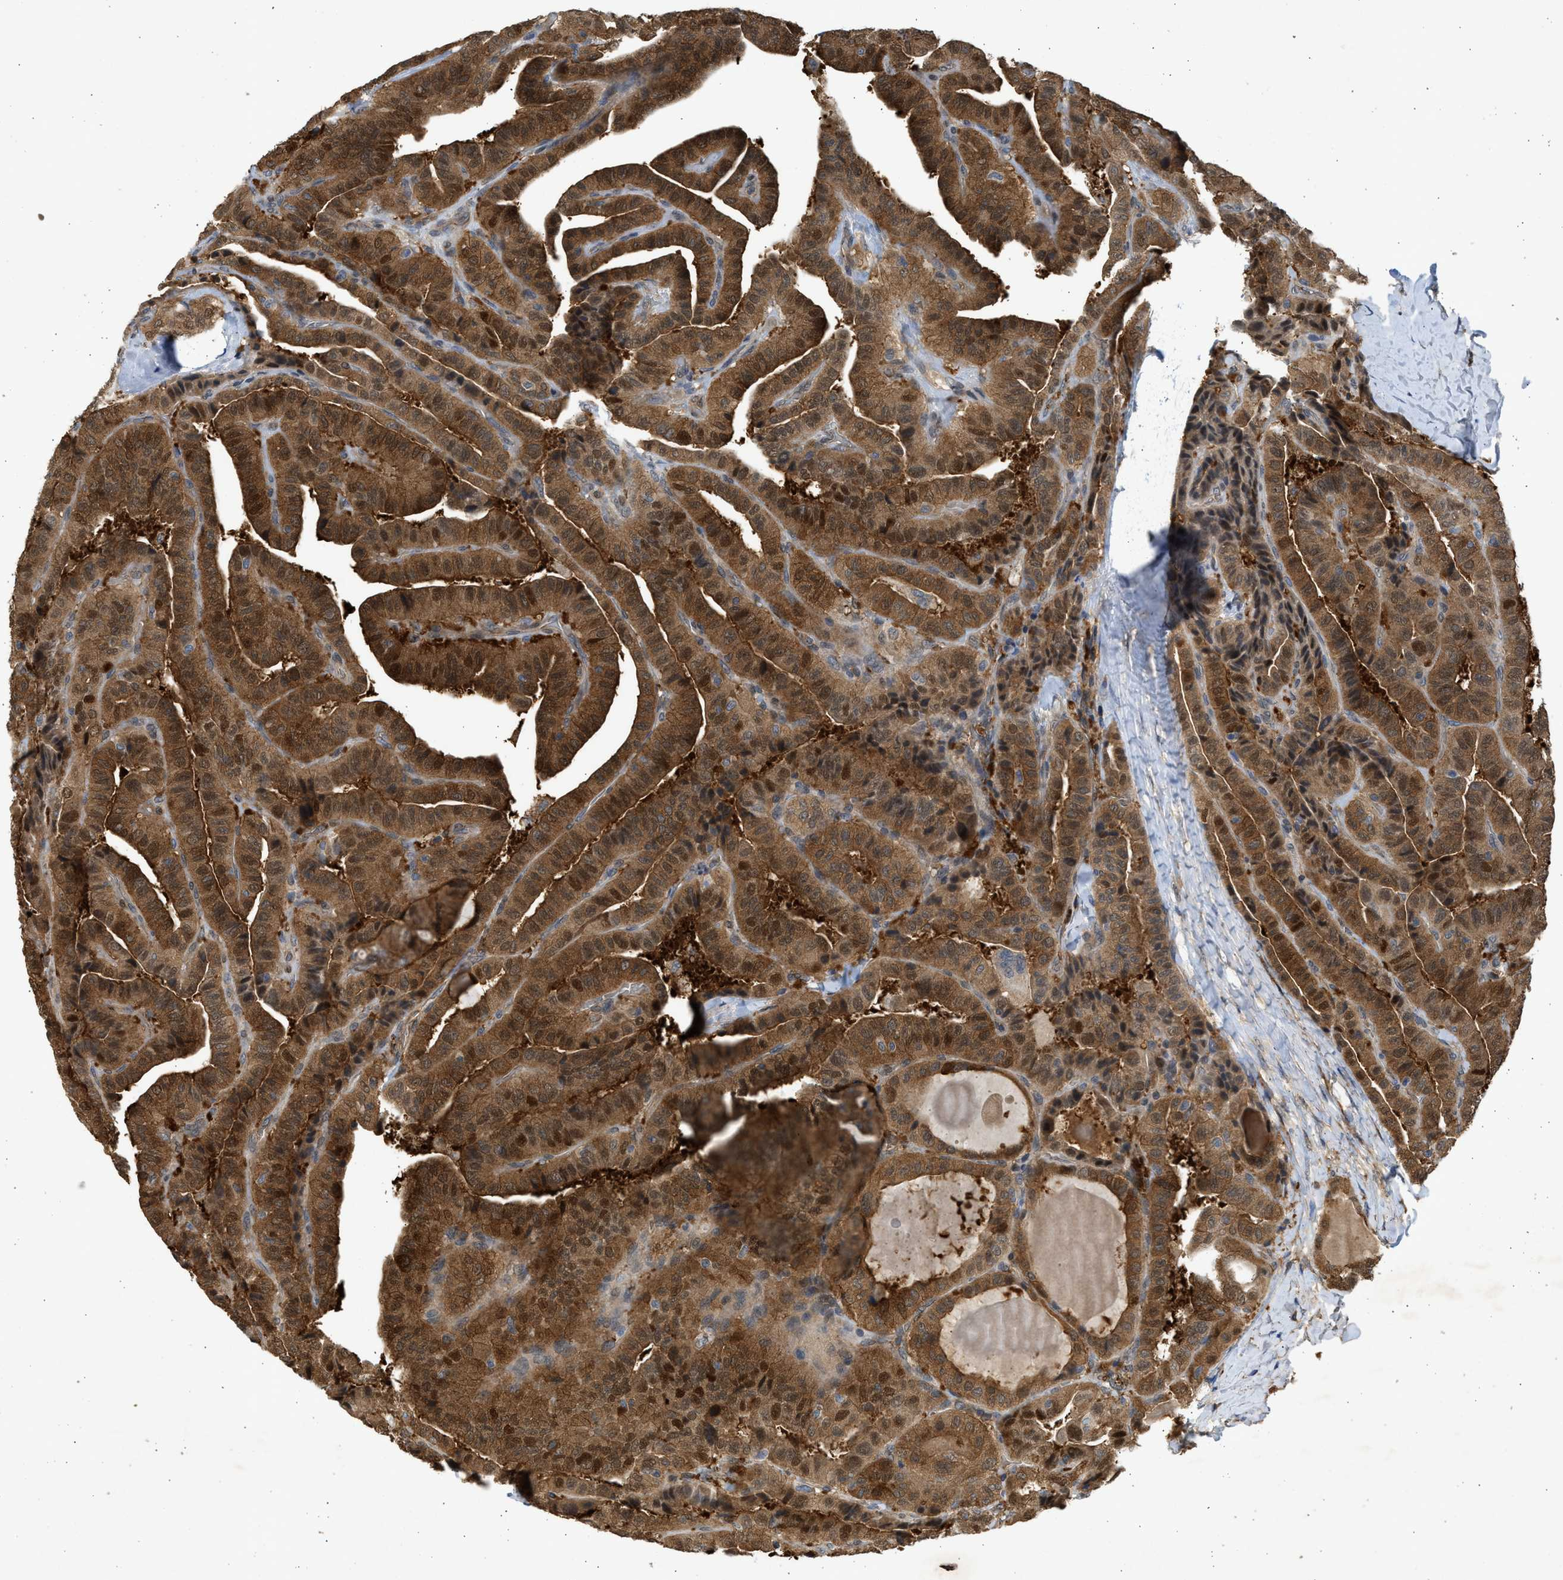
{"staining": {"intensity": "moderate", "quantity": ">75%", "location": "cytoplasmic/membranous,nuclear"}, "tissue": "thyroid cancer", "cell_type": "Tumor cells", "image_type": "cancer", "snomed": [{"axis": "morphology", "description": "Papillary adenocarcinoma, NOS"}, {"axis": "topography", "description": "Thyroid gland"}], "caption": "Thyroid cancer (papillary adenocarcinoma) tissue exhibits moderate cytoplasmic/membranous and nuclear staining in approximately >75% of tumor cells, visualized by immunohistochemistry. Nuclei are stained in blue.", "gene": "MAPK7", "patient": {"sex": "male", "age": 77}}